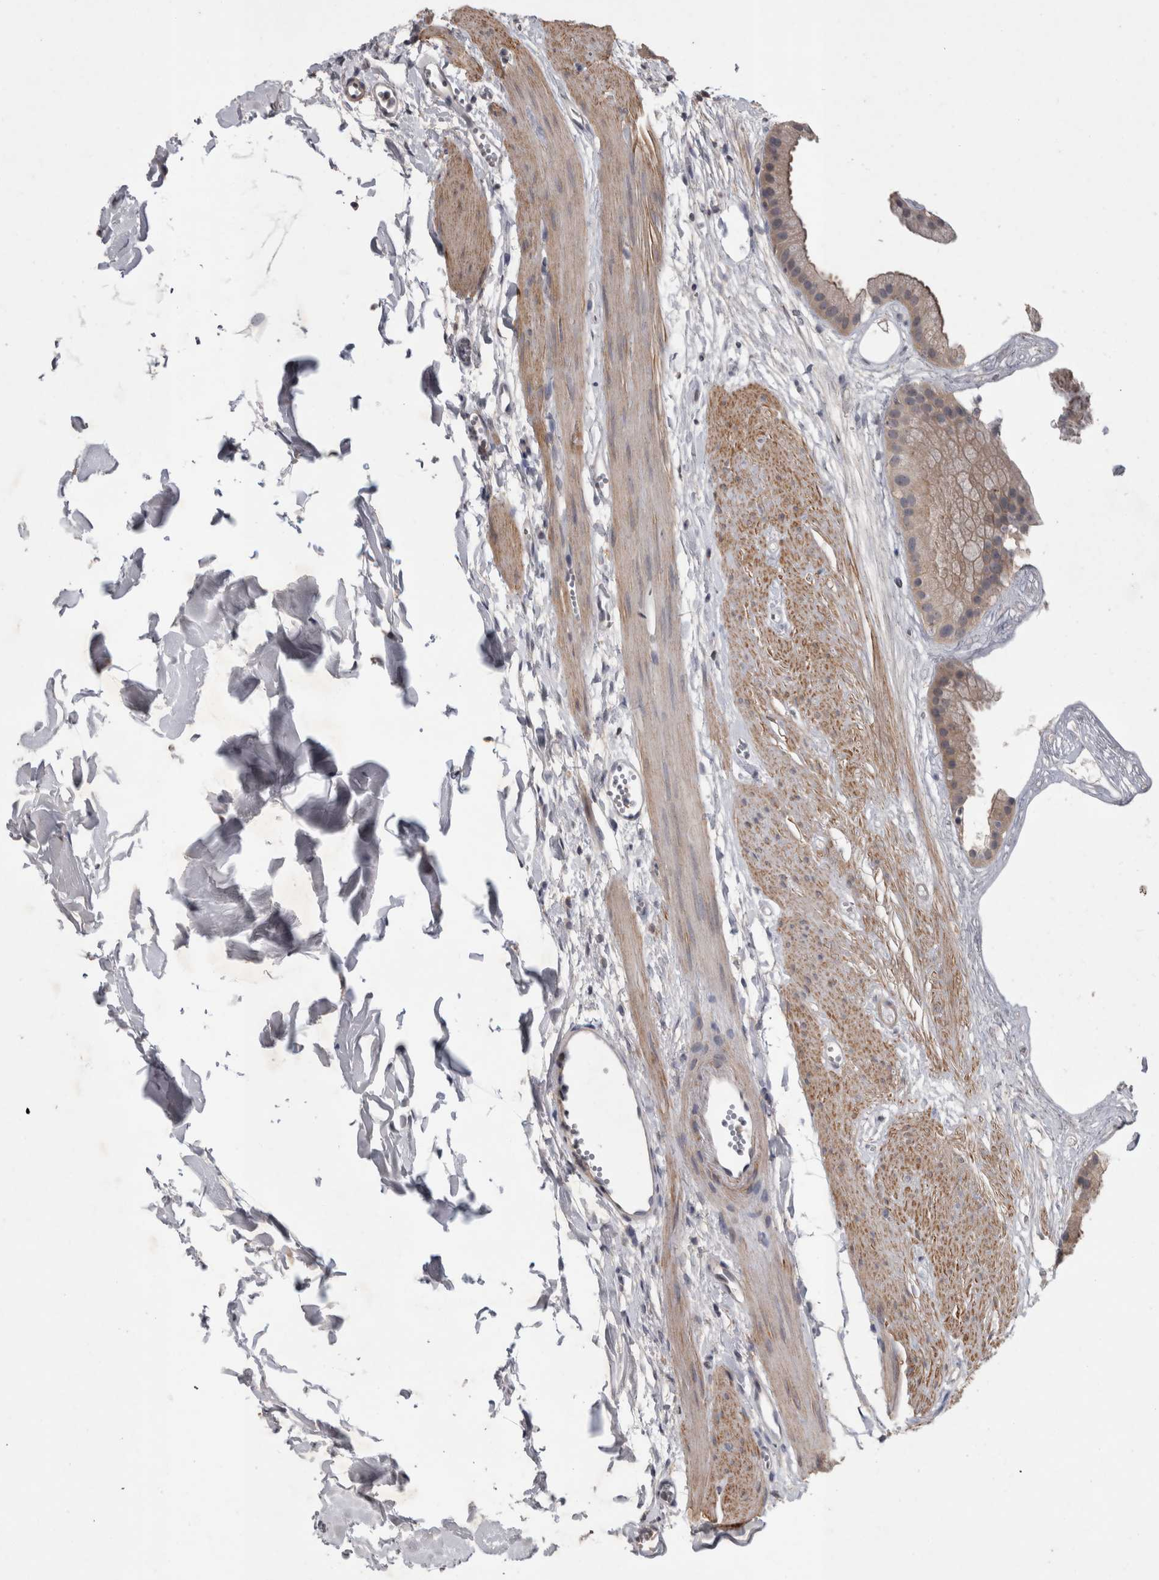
{"staining": {"intensity": "weak", "quantity": "25%-75%", "location": "cytoplasmic/membranous"}, "tissue": "gallbladder", "cell_type": "Glandular cells", "image_type": "normal", "snomed": [{"axis": "morphology", "description": "Normal tissue, NOS"}, {"axis": "topography", "description": "Gallbladder"}], "caption": "Brown immunohistochemical staining in unremarkable gallbladder demonstrates weak cytoplasmic/membranous staining in about 25%-75% of glandular cells.", "gene": "SPATA48", "patient": {"sex": "female", "age": 64}}